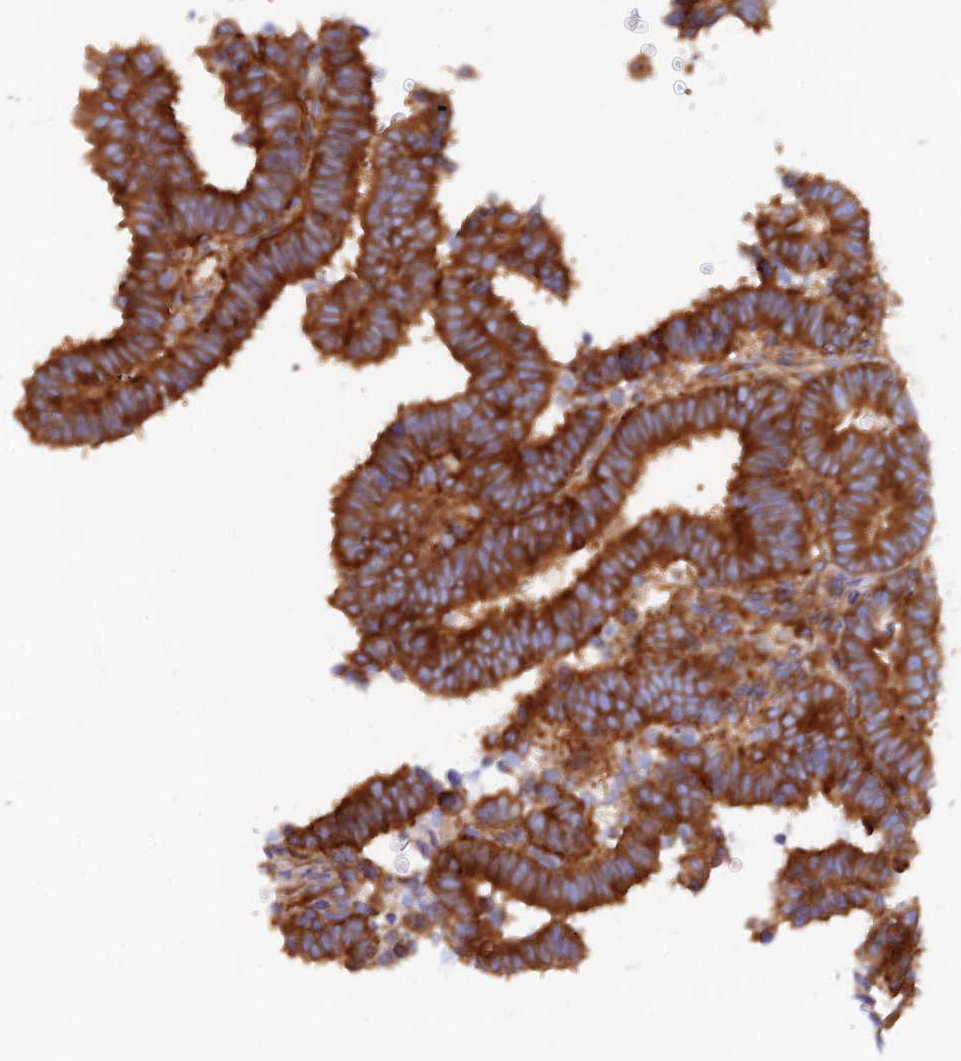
{"staining": {"intensity": "strong", "quantity": ">75%", "location": "cytoplasmic/membranous"}, "tissue": "endometrial cancer", "cell_type": "Tumor cells", "image_type": "cancer", "snomed": [{"axis": "morphology", "description": "Adenocarcinoma, NOS"}, {"axis": "topography", "description": "Endometrium"}], "caption": "IHC of endometrial cancer reveals high levels of strong cytoplasmic/membranous positivity in about >75% of tumor cells.", "gene": "DCTN2", "patient": {"sex": "female", "age": 70}}